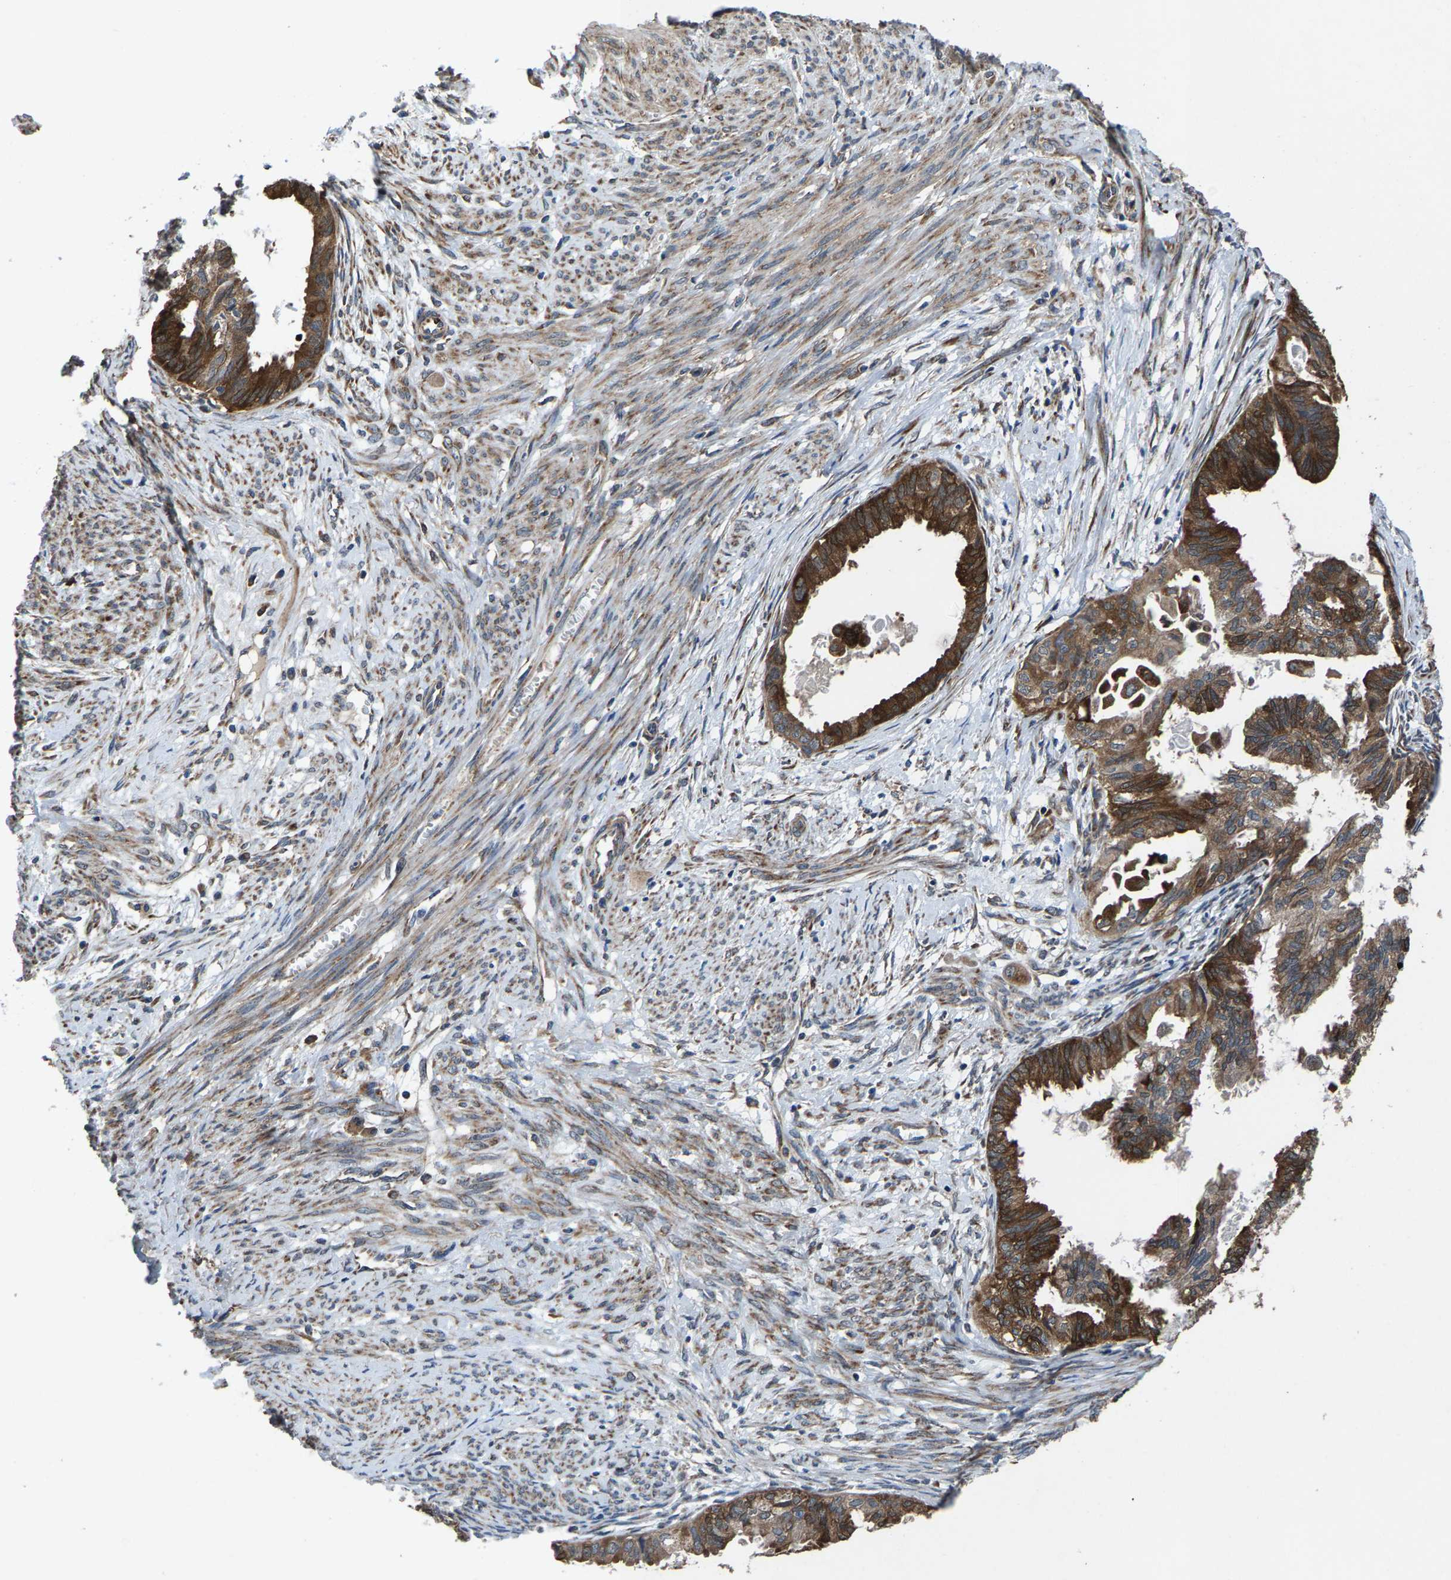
{"staining": {"intensity": "strong", "quantity": ">75%", "location": "cytoplasmic/membranous"}, "tissue": "cervical cancer", "cell_type": "Tumor cells", "image_type": "cancer", "snomed": [{"axis": "morphology", "description": "Normal tissue, NOS"}, {"axis": "morphology", "description": "Adenocarcinoma, NOS"}, {"axis": "topography", "description": "Cervix"}, {"axis": "topography", "description": "Endometrium"}], "caption": "An image of human adenocarcinoma (cervical) stained for a protein displays strong cytoplasmic/membranous brown staining in tumor cells.", "gene": "PDP1", "patient": {"sex": "female", "age": 86}}